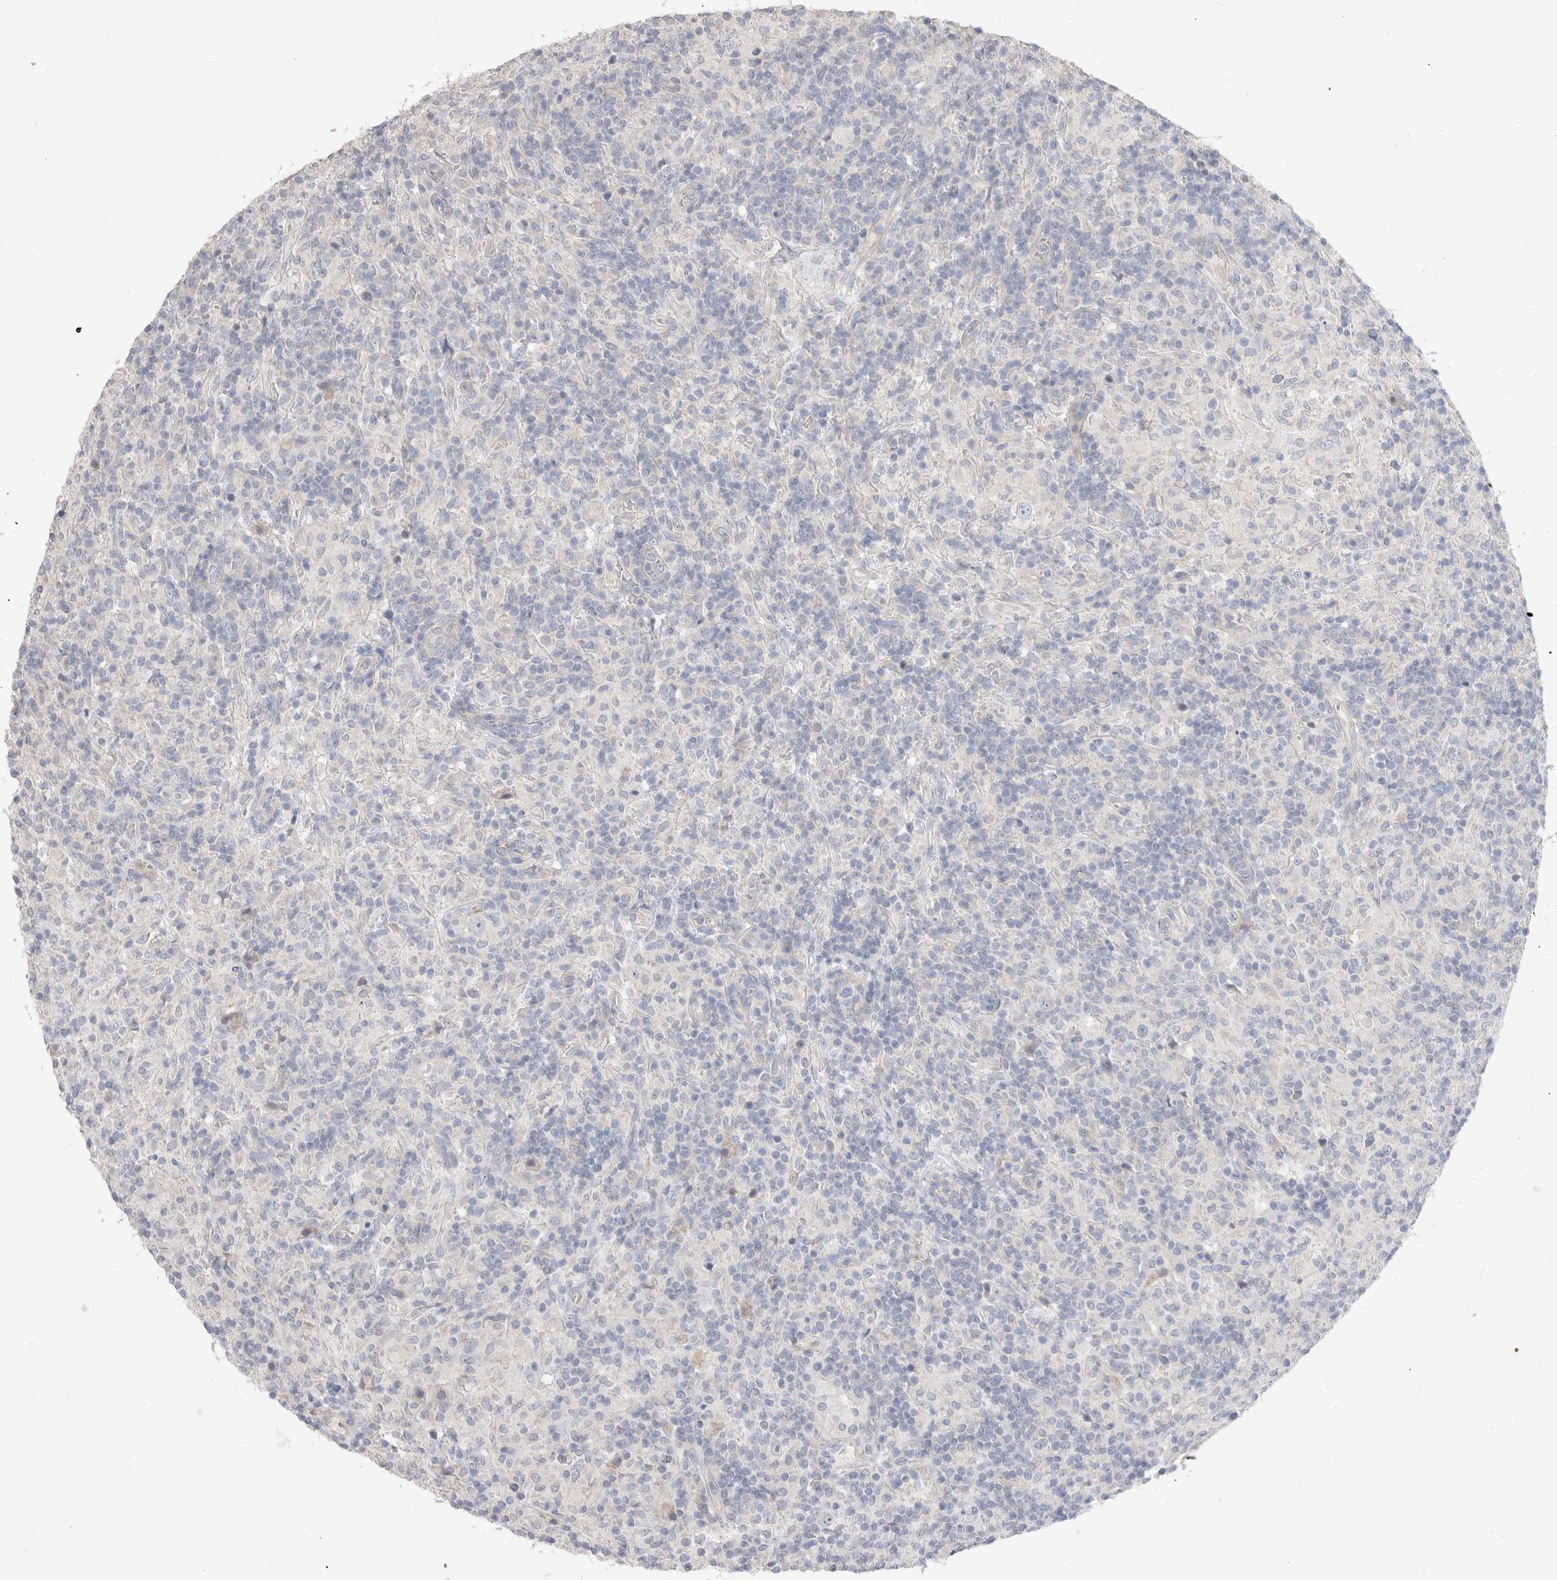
{"staining": {"intensity": "negative", "quantity": "none", "location": "none"}, "tissue": "lymphoma", "cell_type": "Tumor cells", "image_type": "cancer", "snomed": [{"axis": "morphology", "description": "Hodgkin's disease, NOS"}, {"axis": "topography", "description": "Lymph node"}], "caption": "Immunohistochemical staining of human lymphoma displays no significant expression in tumor cells. (Immunohistochemistry (ihc), brightfield microscopy, high magnification).", "gene": "DMD", "patient": {"sex": "male", "age": 70}}